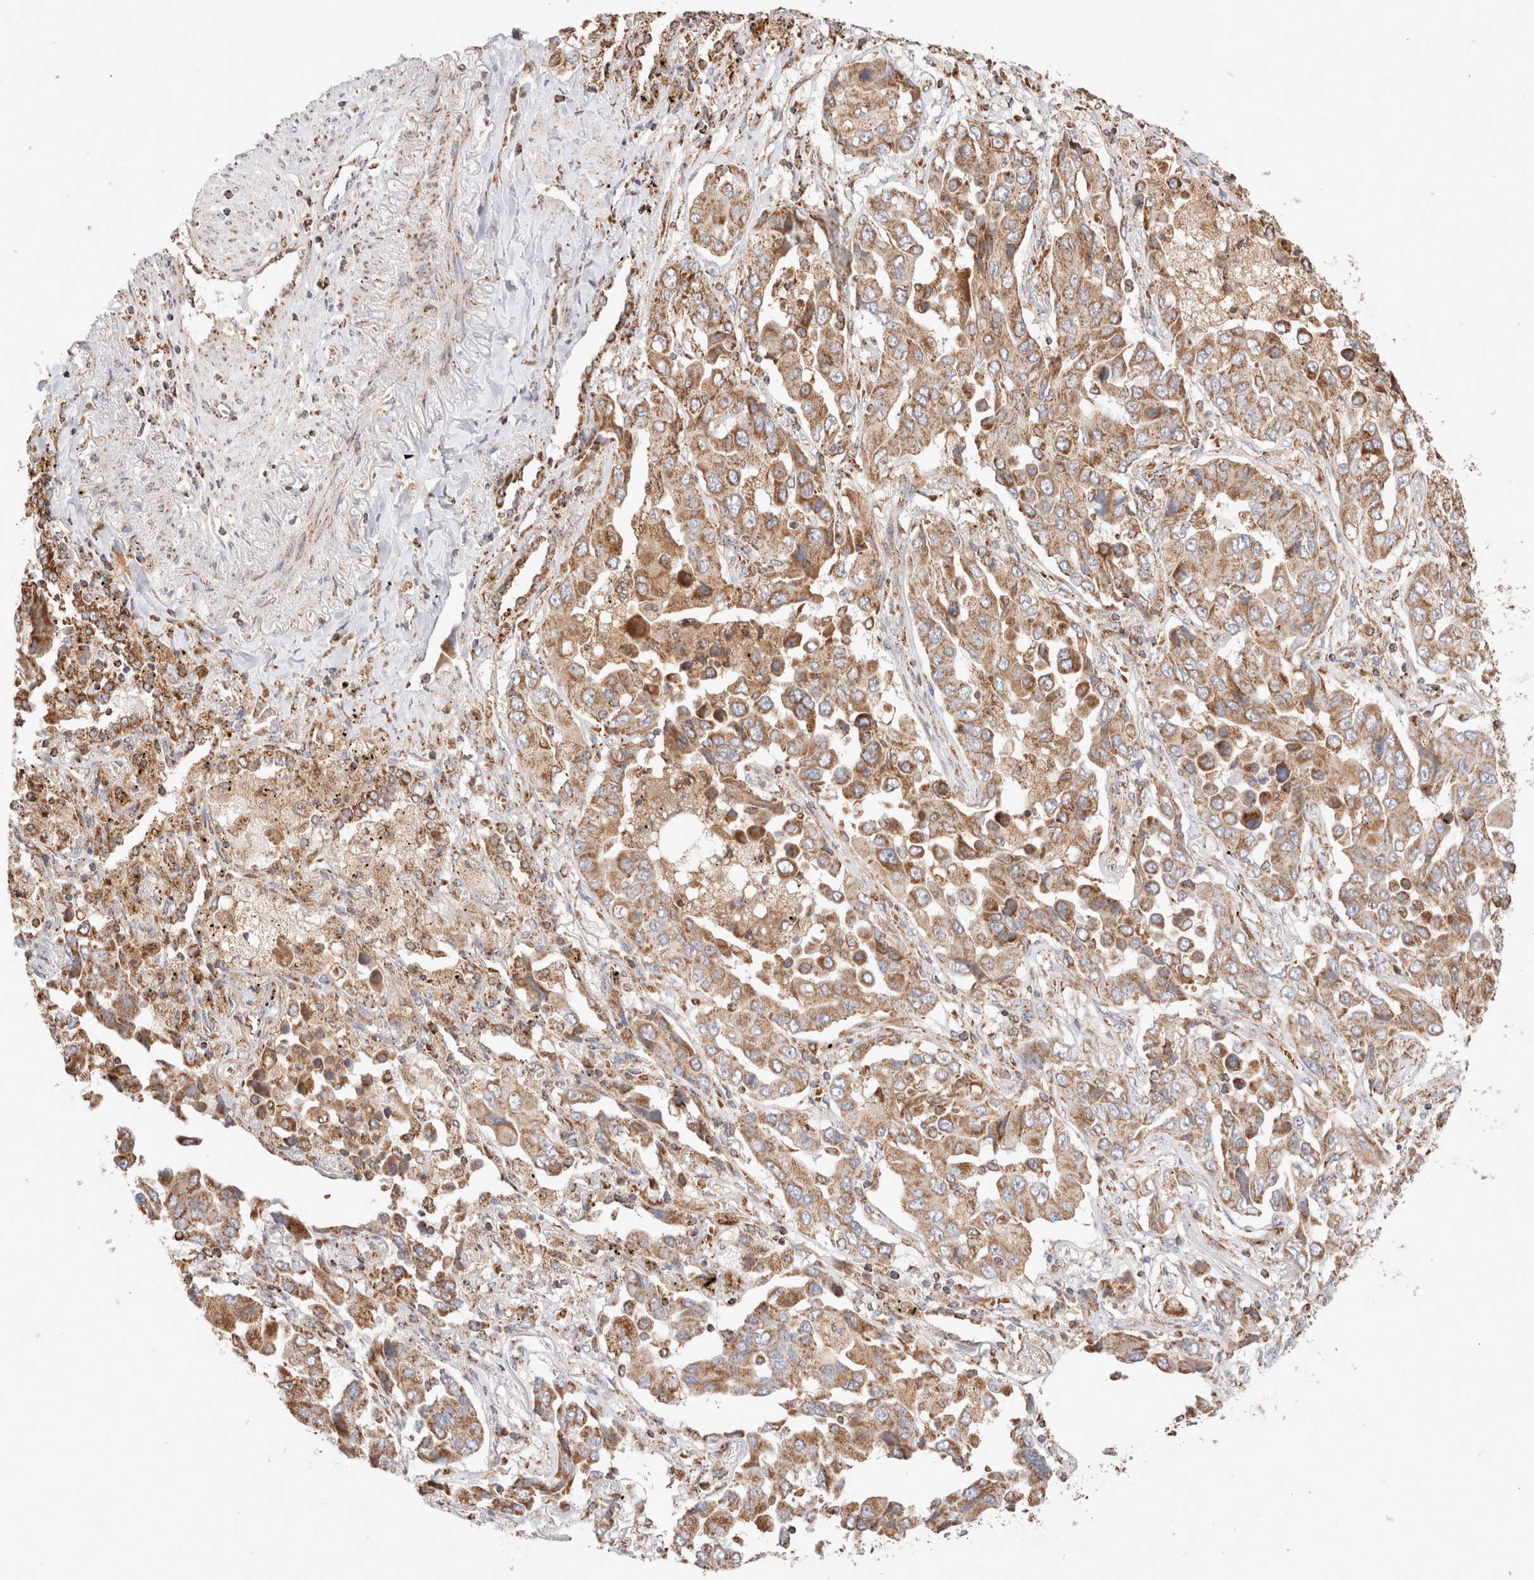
{"staining": {"intensity": "moderate", "quantity": ">75%", "location": "cytoplasmic/membranous"}, "tissue": "lung cancer", "cell_type": "Tumor cells", "image_type": "cancer", "snomed": [{"axis": "morphology", "description": "Adenocarcinoma, NOS"}, {"axis": "topography", "description": "Lung"}], "caption": "IHC micrograph of neoplastic tissue: human lung adenocarcinoma stained using immunohistochemistry (IHC) exhibits medium levels of moderate protein expression localized specifically in the cytoplasmic/membranous of tumor cells, appearing as a cytoplasmic/membranous brown color.", "gene": "TMPPE", "patient": {"sex": "female", "age": 65}}